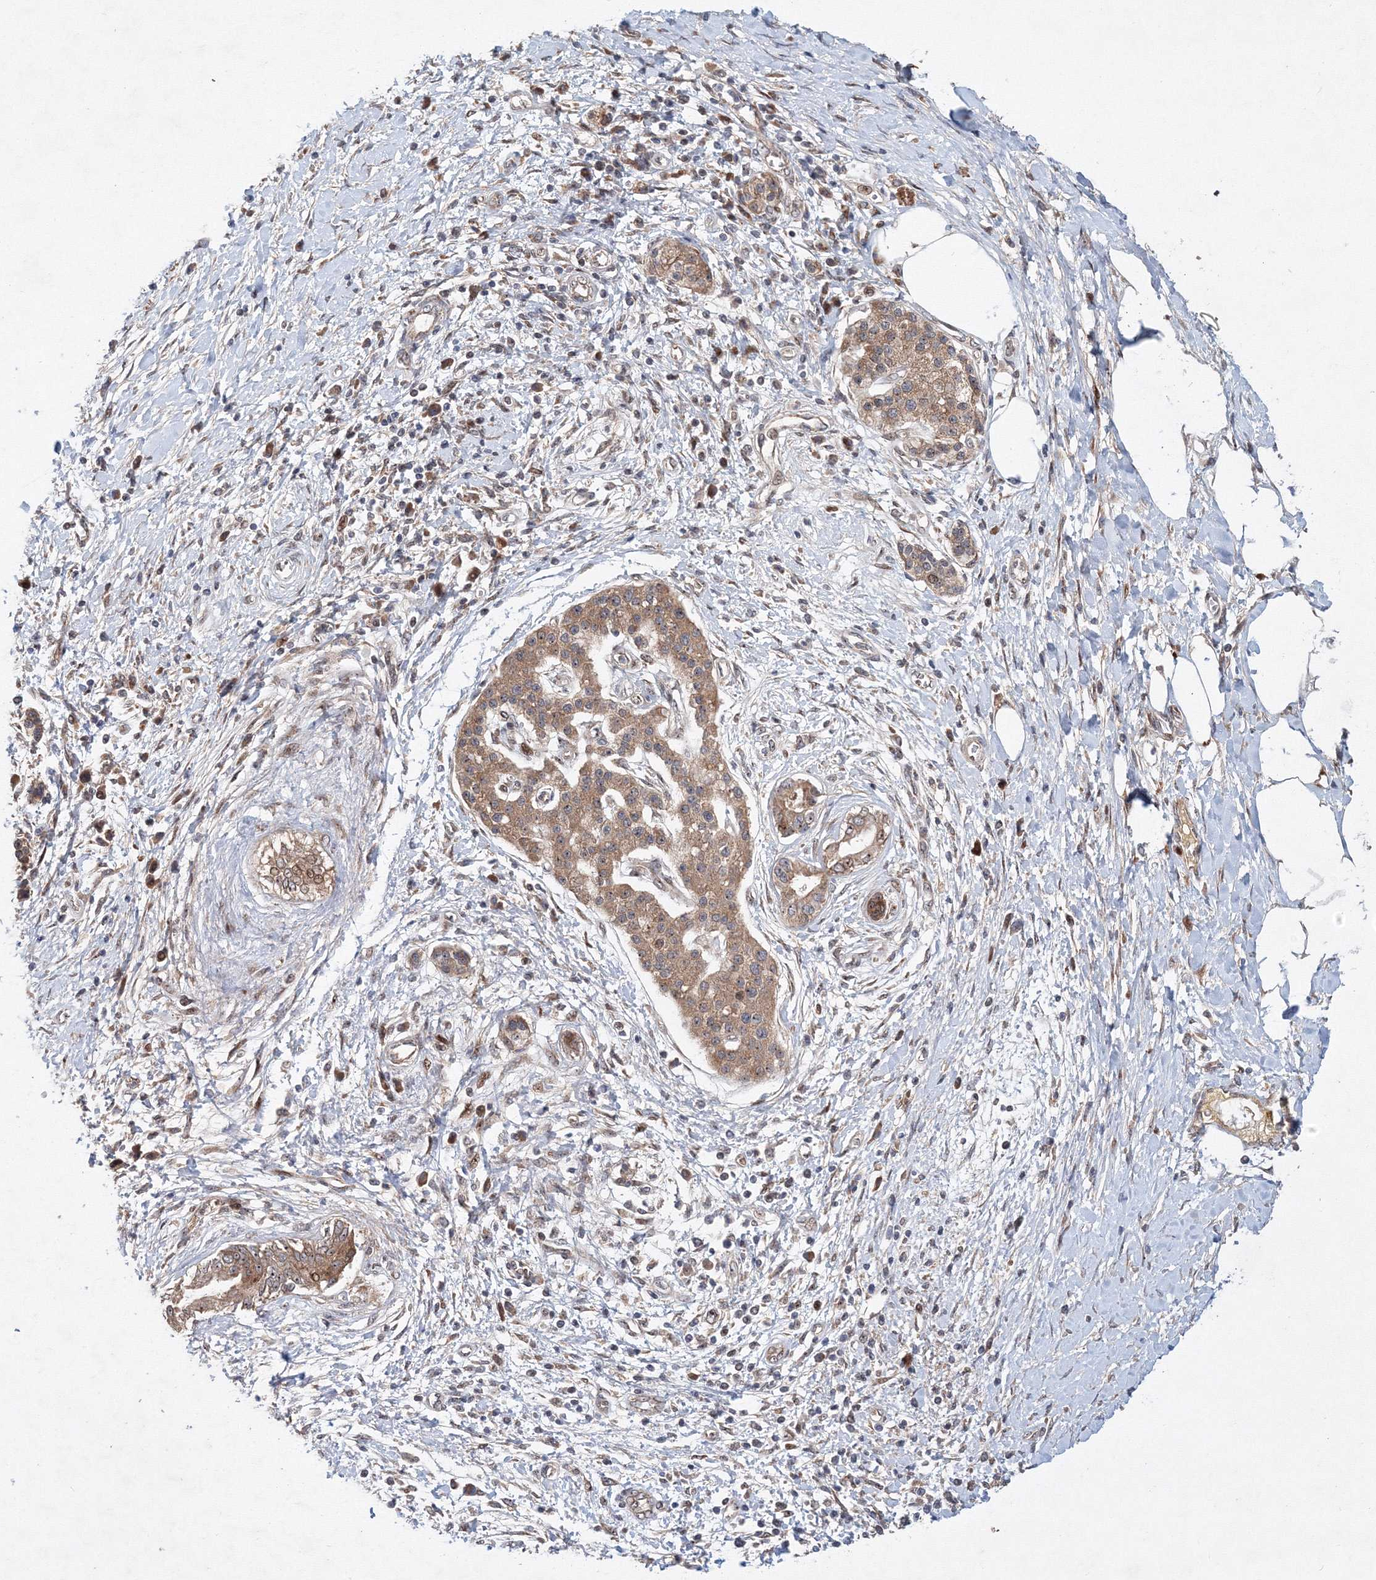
{"staining": {"intensity": "moderate", "quantity": ">75%", "location": "cytoplasmic/membranous"}, "tissue": "pancreatic cancer", "cell_type": "Tumor cells", "image_type": "cancer", "snomed": [{"axis": "morphology", "description": "Adenocarcinoma, NOS"}, {"axis": "topography", "description": "Pancreas"}], "caption": "An IHC histopathology image of tumor tissue is shown. Protein staining in brown shows moderate cytoplasmic/membranous positivity in adenocarcinoma (pancreatic) within tumor cells. The staining was performed using DAB, with brown indicating positive protein expression. Nuclei are stained blue with hematoxylin.", "gene": "ANKAR", "patient": {"sex": "male", "age": 58}}